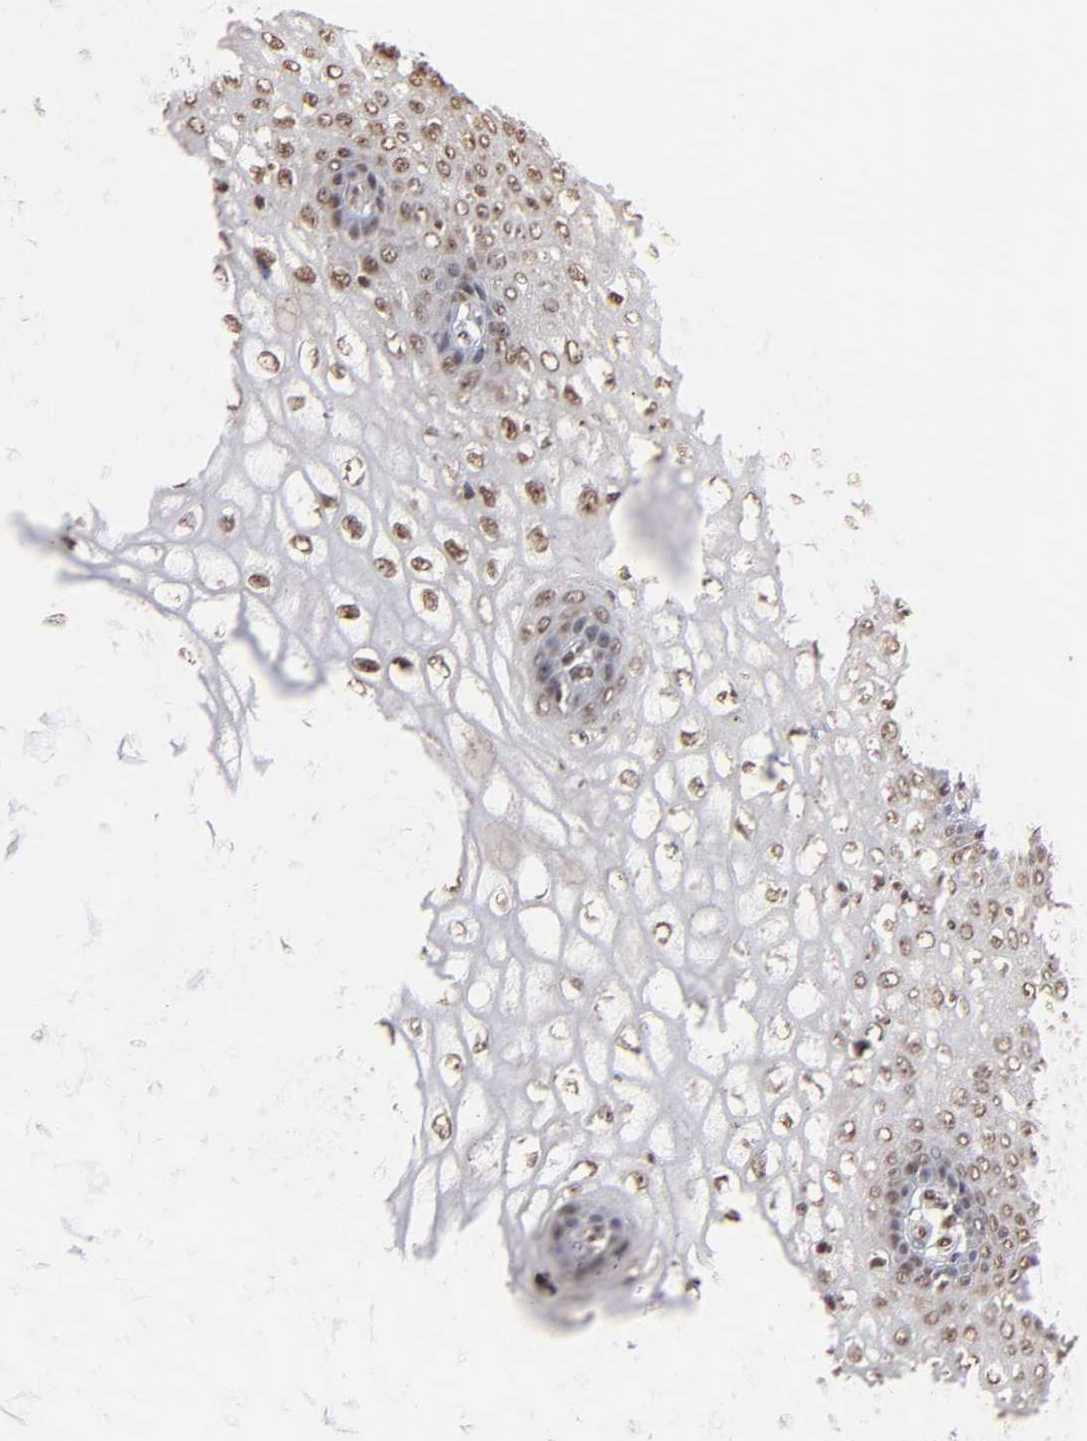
{"staining": {"intensity": "moderate", "quantity": "25%-75%", "location": "nuclear"}, "tissue": "vagina", "cell_type": "Squamous epithelial cells", "image_type": "normal", "snomed": [{"axis": "morphology", "description": "Normal tissue, NOS"}, {"axis": "topography", "description": "Vagina"}], "caption": "A medium amount of moderate nuclear expression is present in approximately 25%-75% of squamous epithelial cells in unremarkable vagina.", "gene": "ABL2", "patient": {"sex": "female", "age": 34}}